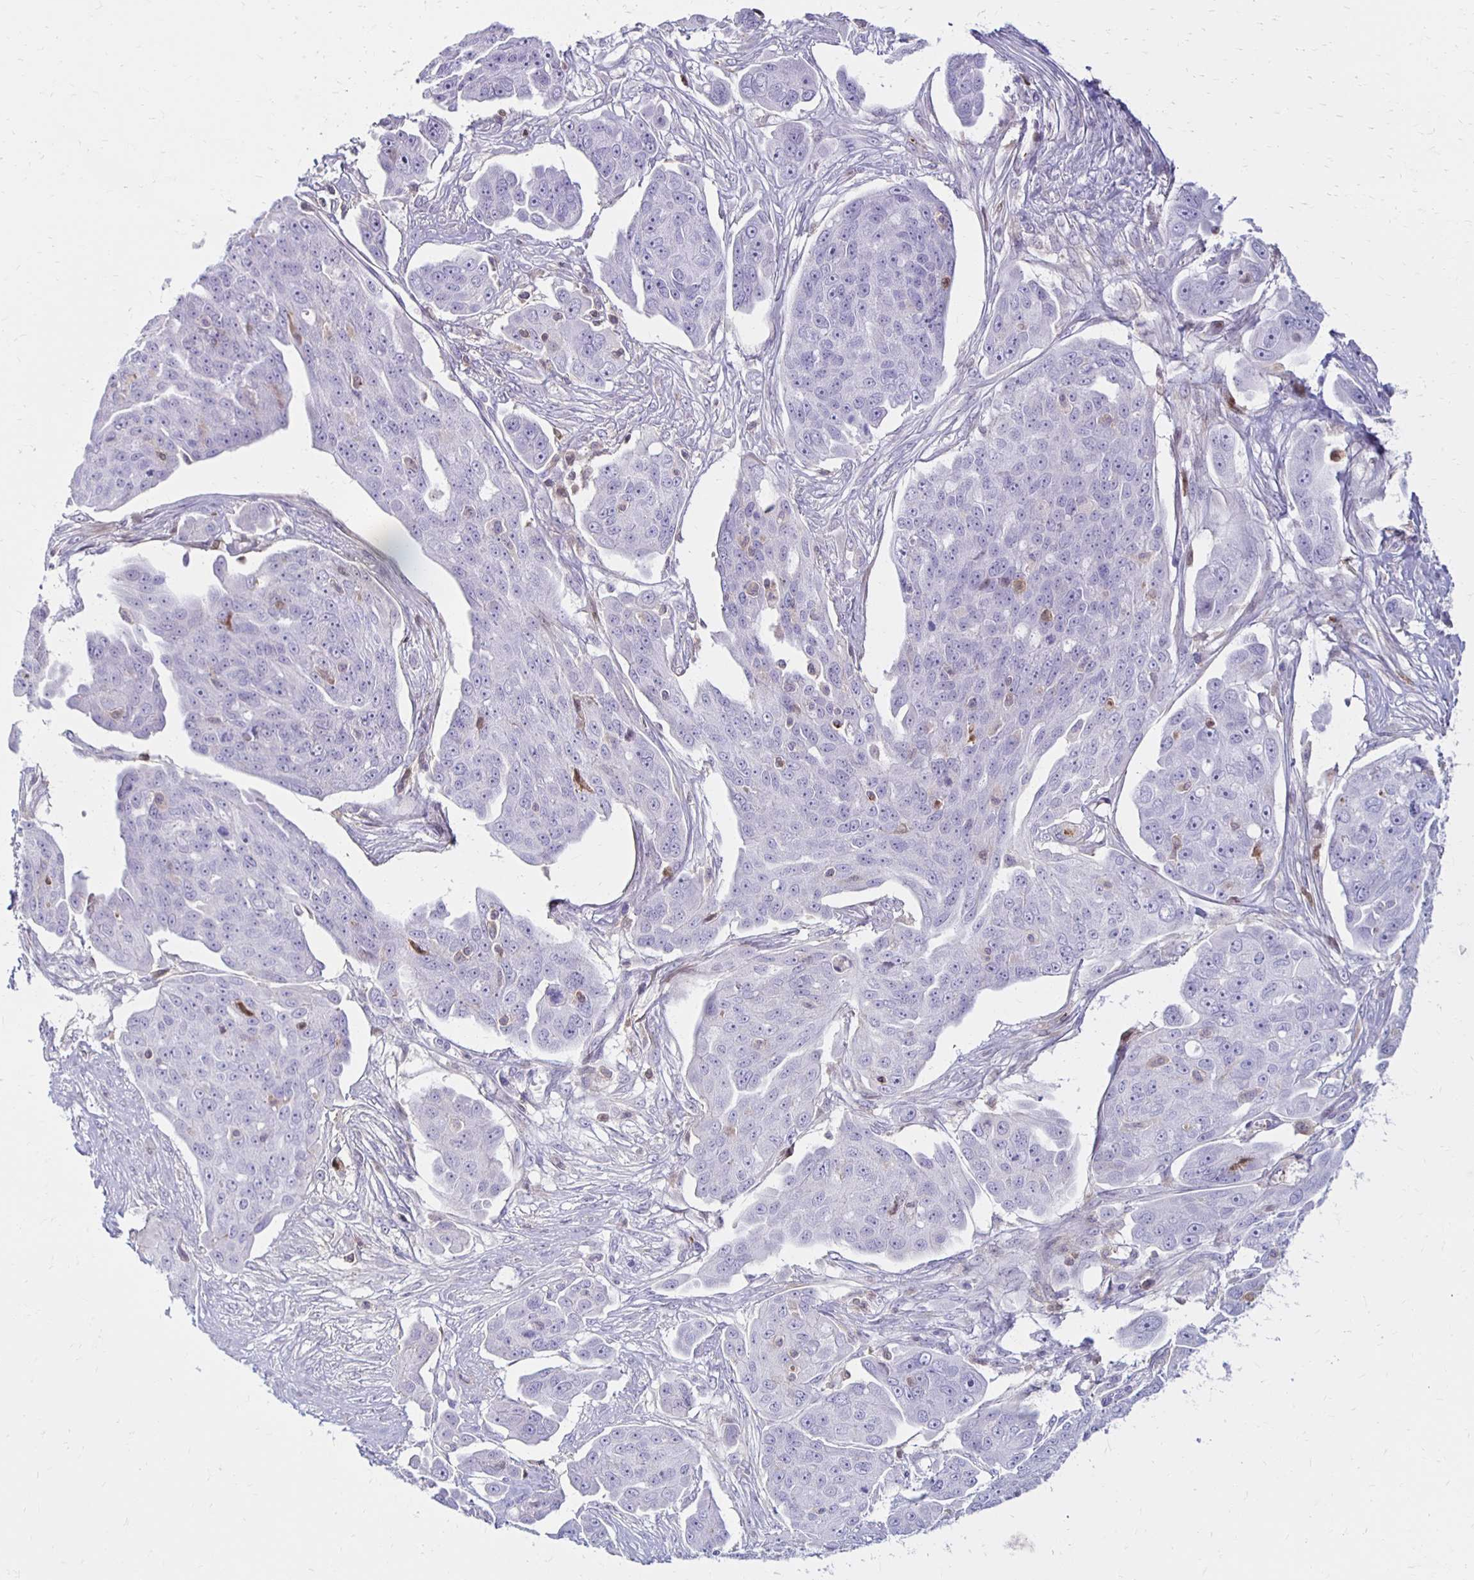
{"staining": {"intensity": "negative", "quantity": "none", "location": "none"}, "tissue": "ovarian cancer", "cell_type": "Tumor cells", "image_type": "cancer", "snomed": [{"axis": "morphology", "description": "Carcinoma, endometroid"}, {"axis": "topography", "description": "Ovary"}], "caption": "Tumor cells show no significant protein positivity in endometroid carcinoma (ovarian). (Stains: DAB (3,3'-diaminobenzidine) IHC with hematoxylin counter stain, Microscopy: brightfield microscopy at high magnification).", "gene": "CCL21", "patient": {"sex": "female", "age": 70}}